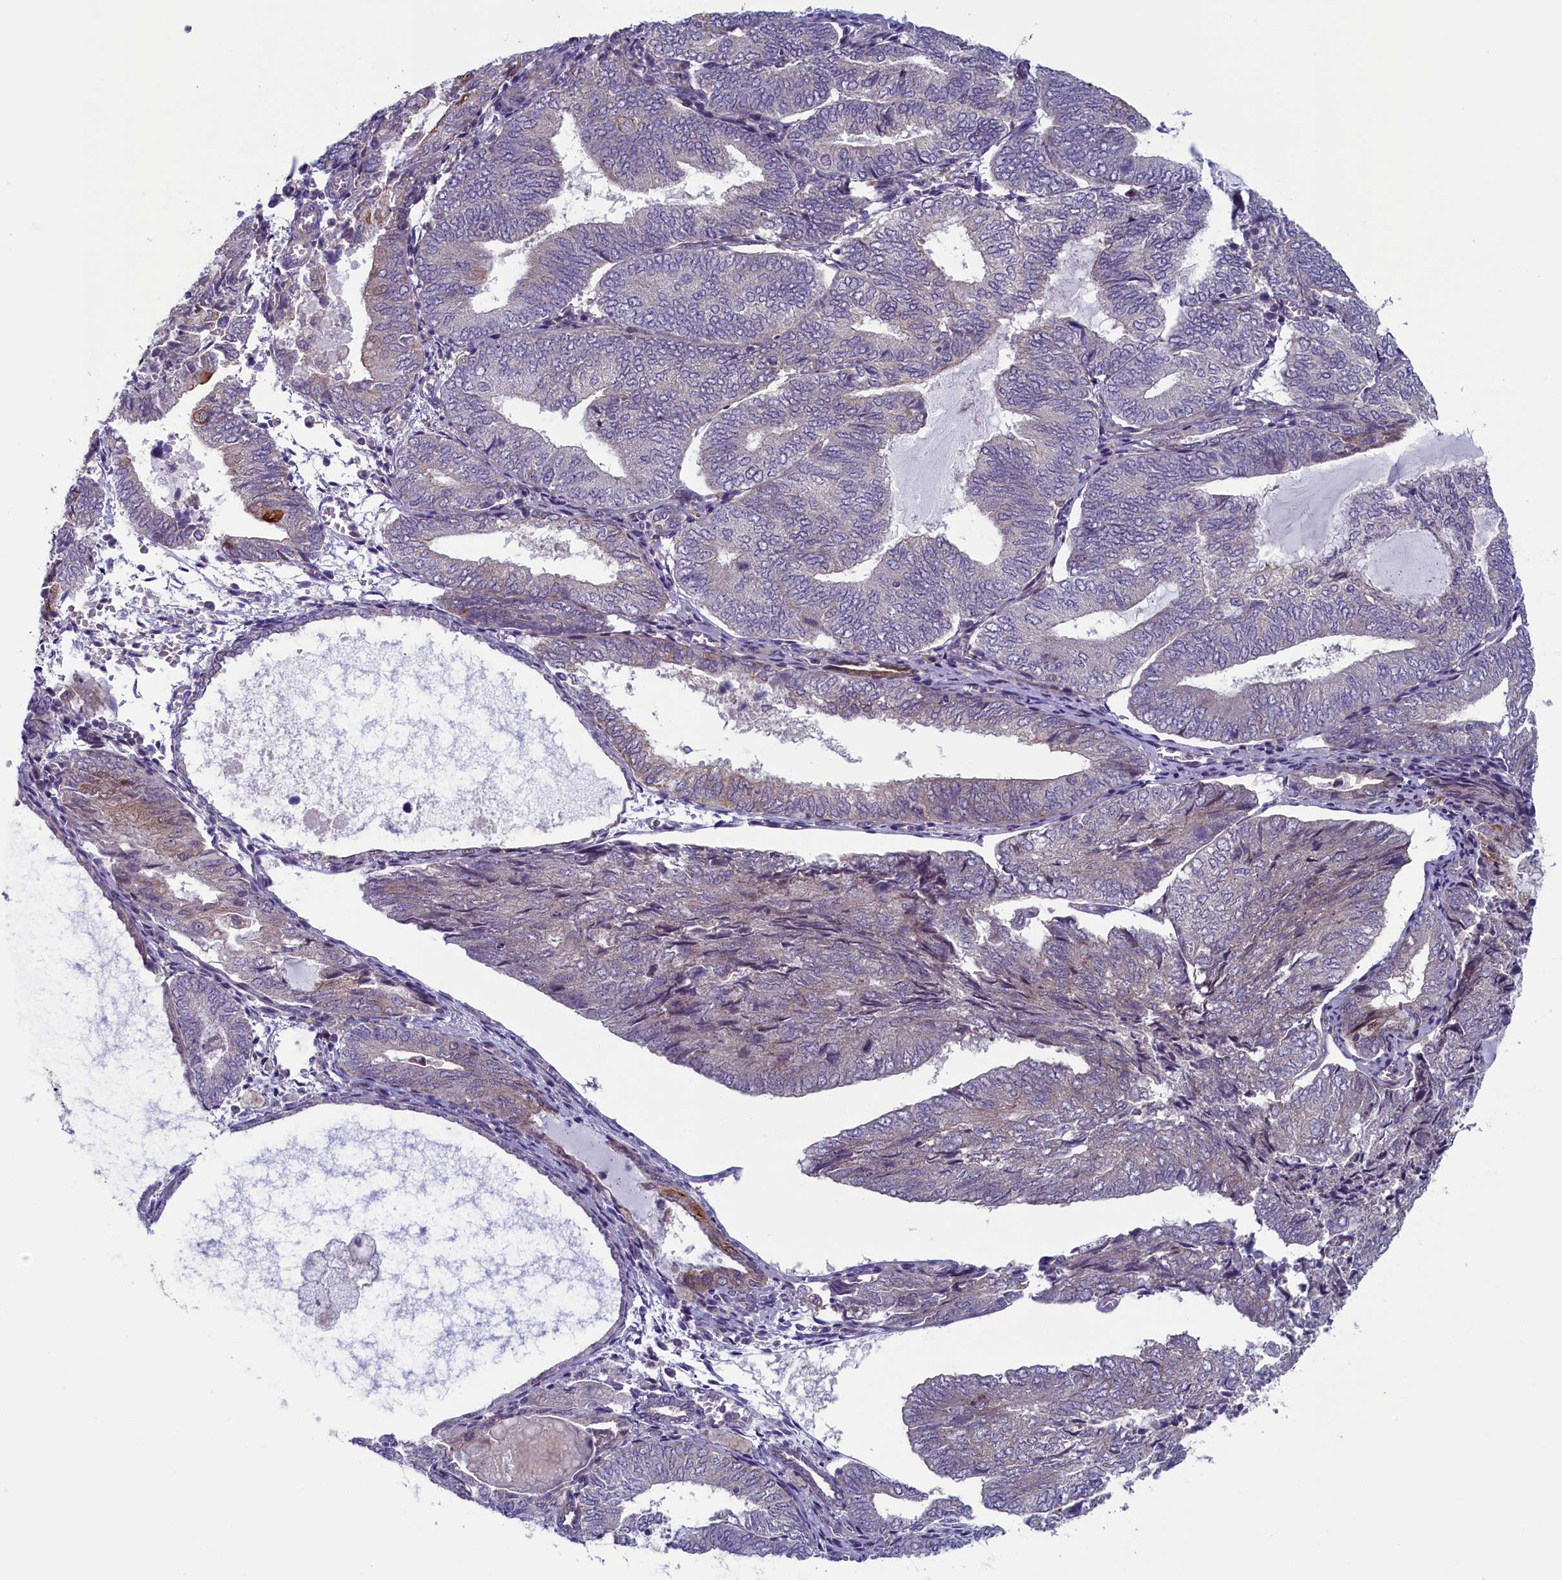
{"staining": {"intensity": "negative", "quantity": "none", "location": "none"}, "tissue": "endometrial cancer", "cell_type": "Tumor cells", "image_type": "cancer", "snomed": [{"axis": "morphology", "description": "Adenocarcinoma, NOS"}, {"axis": "topography", "description": "Endometrium"}], "caption": "This histopathology image is of adenocarcinoma (endometrial) stained with immunohistochemistry (IHC) to label a protein in brown with the nuclei are counter-stained blue. There is no positivity in tumor cells.", "gene": "ANKRD39", "patient": {"sex": "female", "age": 81}}